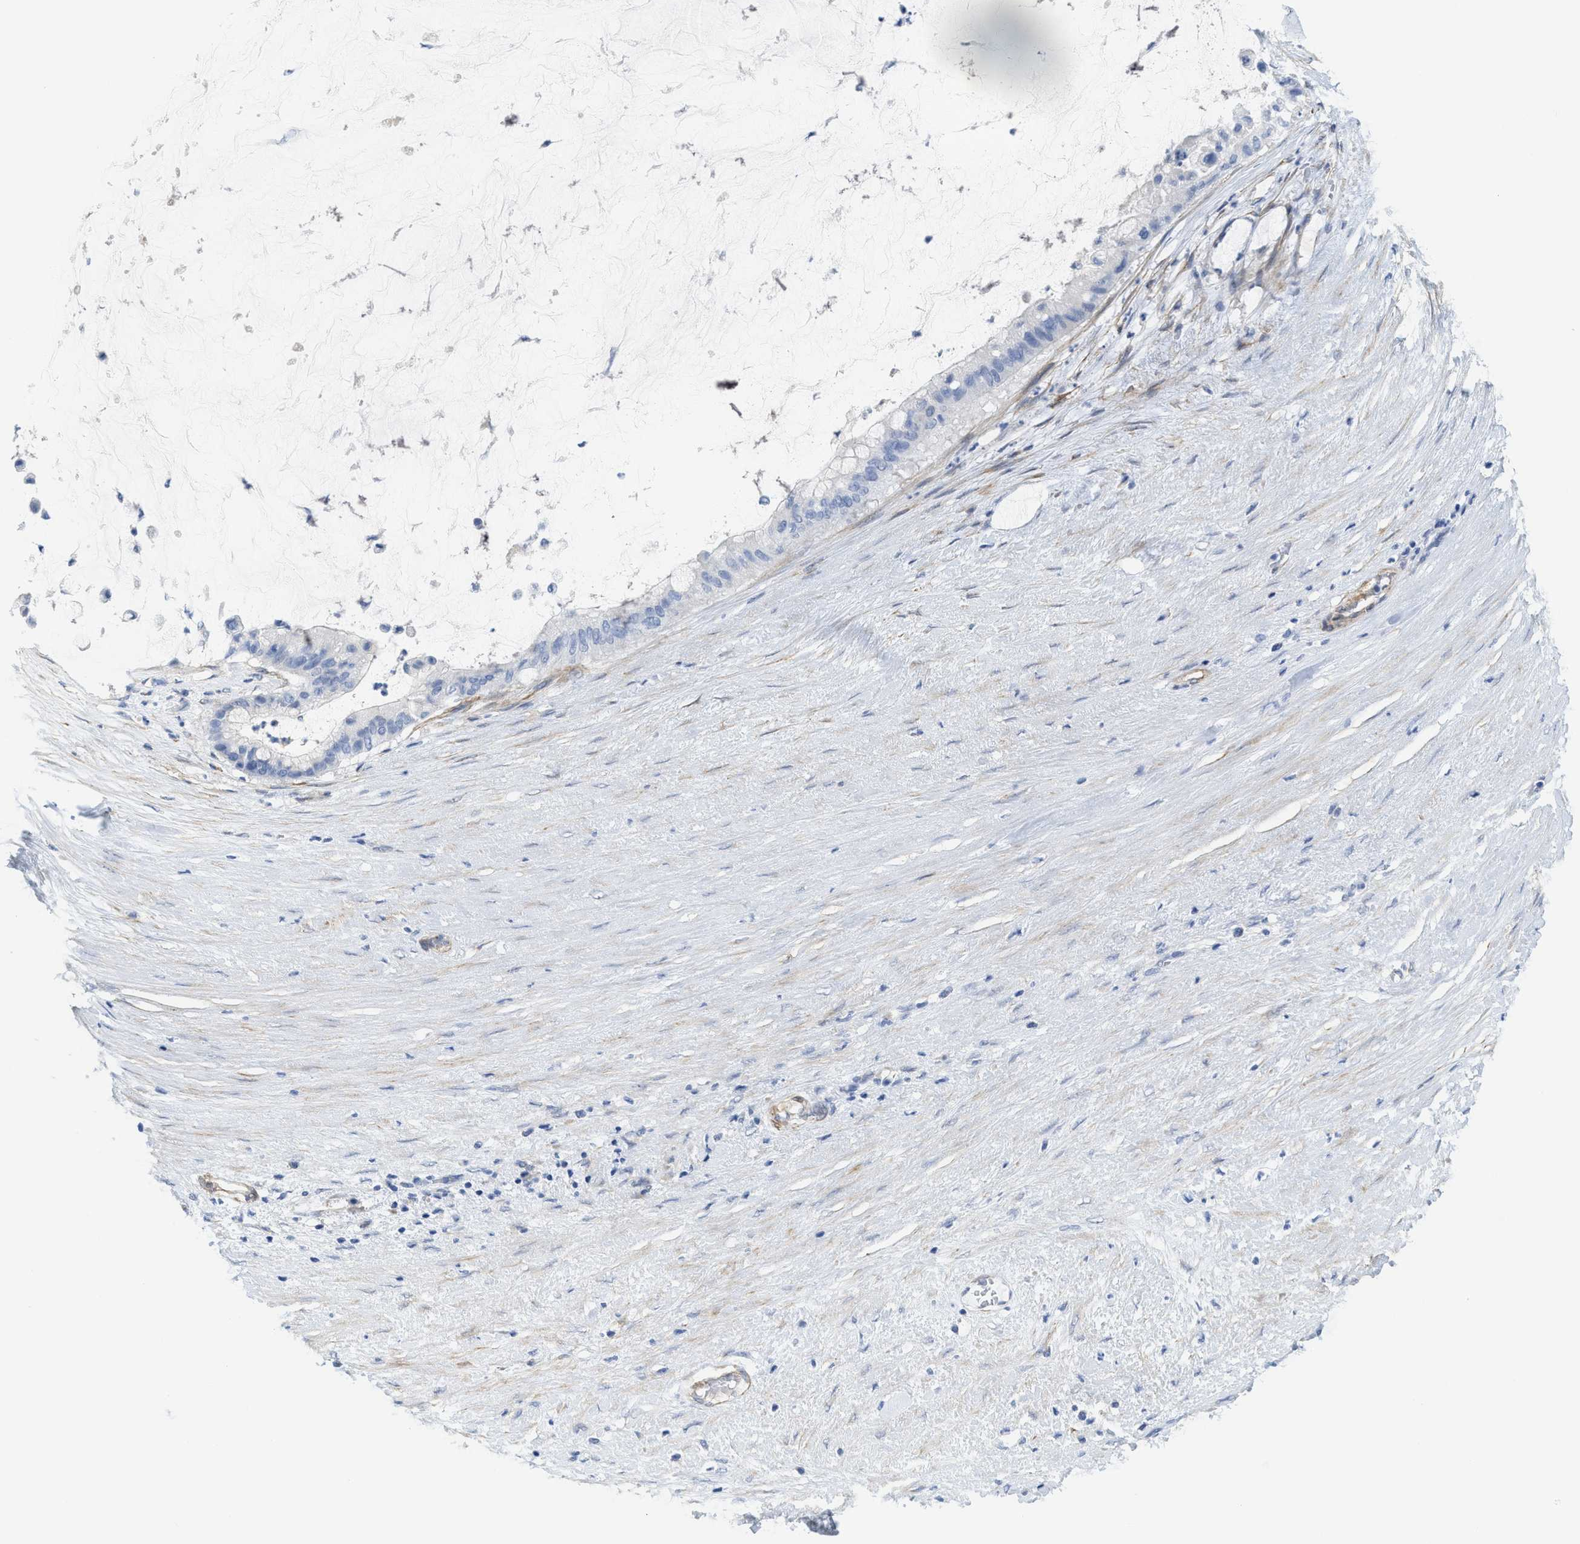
{"staining": {"intensity": "negative", "quantity": "none", "location": "none"}, "tissue": "pancreatic cancer", "cell_type": "Tumor cells", "image_type": "cancer", "snomed": [{"axis": "morphology", "description": "Adenocarcinoma, NOS"}, {"axis": "topography", "description": "Pancreas"}], "caption": "The histopathology image reveals no staining of tumor cells in pancreatic adenocarcinoma.", "gene": "TUB", "patient": {"sex": "male", "age": 41}}